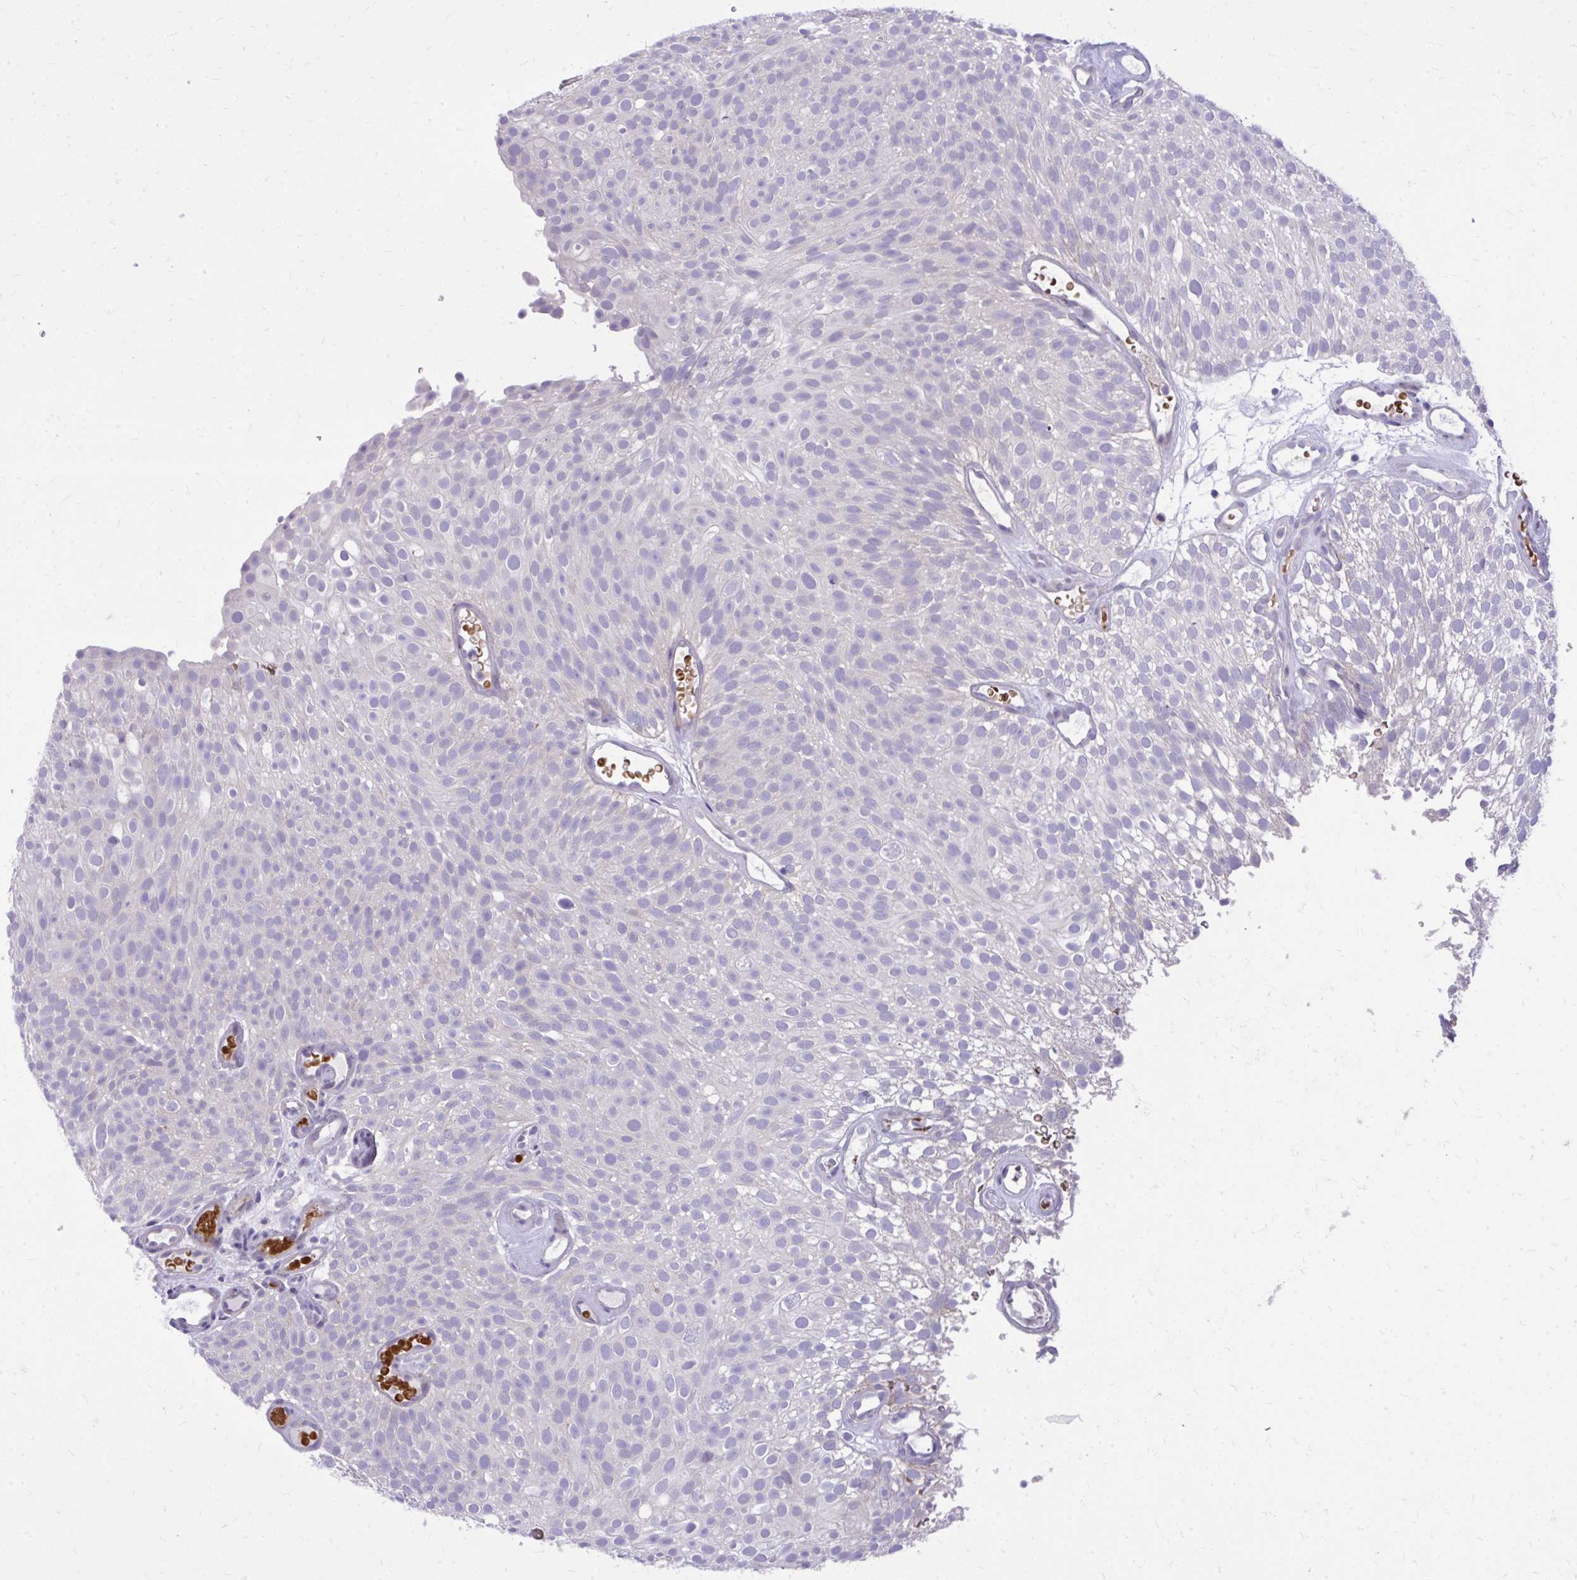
{"staining": {"intensity": "negative", "quantity": "none", "location": "none"}, "tissue": "urothelial cancer", "cell_type": "Tumor cells", "image_type": "cancer", "snomed": [{"axis": "morphology", "description": "Urothelial carcinoma, Low grade"}, {"axis": "topography", "description": "Urinary bladder"}], "caption": "Immunohistochemistry (IHC) image of urothelial cancer stained for a protein (brown), which reveals no positivity in tumor cells.", "gene": "DPY19L1", "patient": {"sex": "male", "age": 78}}